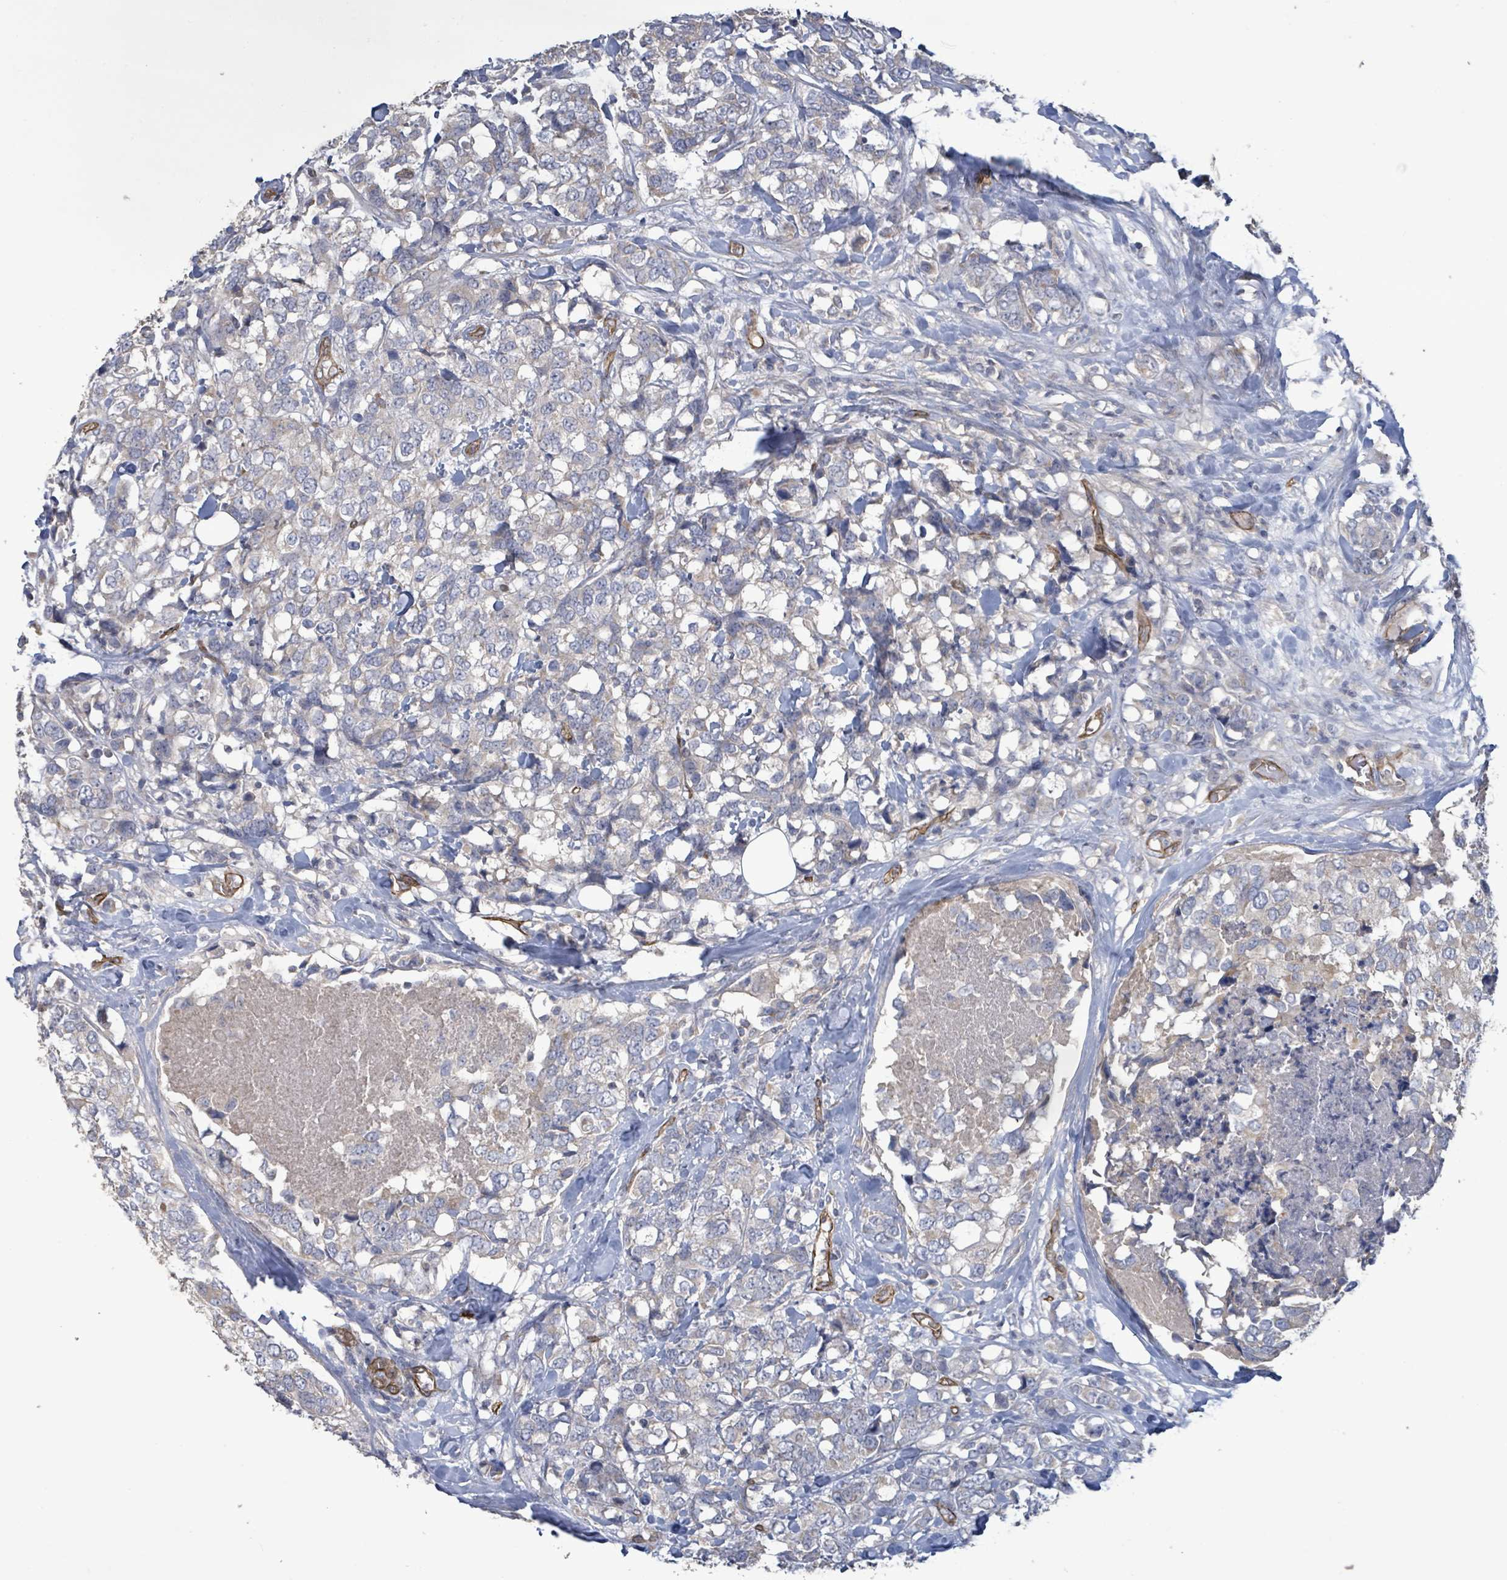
{"staining": {"intensity": "negative", "quantity": "none", "location": "none"}, "tissue": "breast cancer", "cell_type": "Tumor cells", "image_type": "cancer", "snomed": [{"axis": "morphology", "description": "Lobular carcinoma"}, {"axis": "topography", "description": "Breast"}], "caption": "Protein analysis of breast cancer (lobular carcinoma) shows no significant positivity in tumor cells. (Brightfield microscopy of DAB IHC at high magnification).", "gene": "KANK3", "patient": {"sex": "female", "age": 59}}